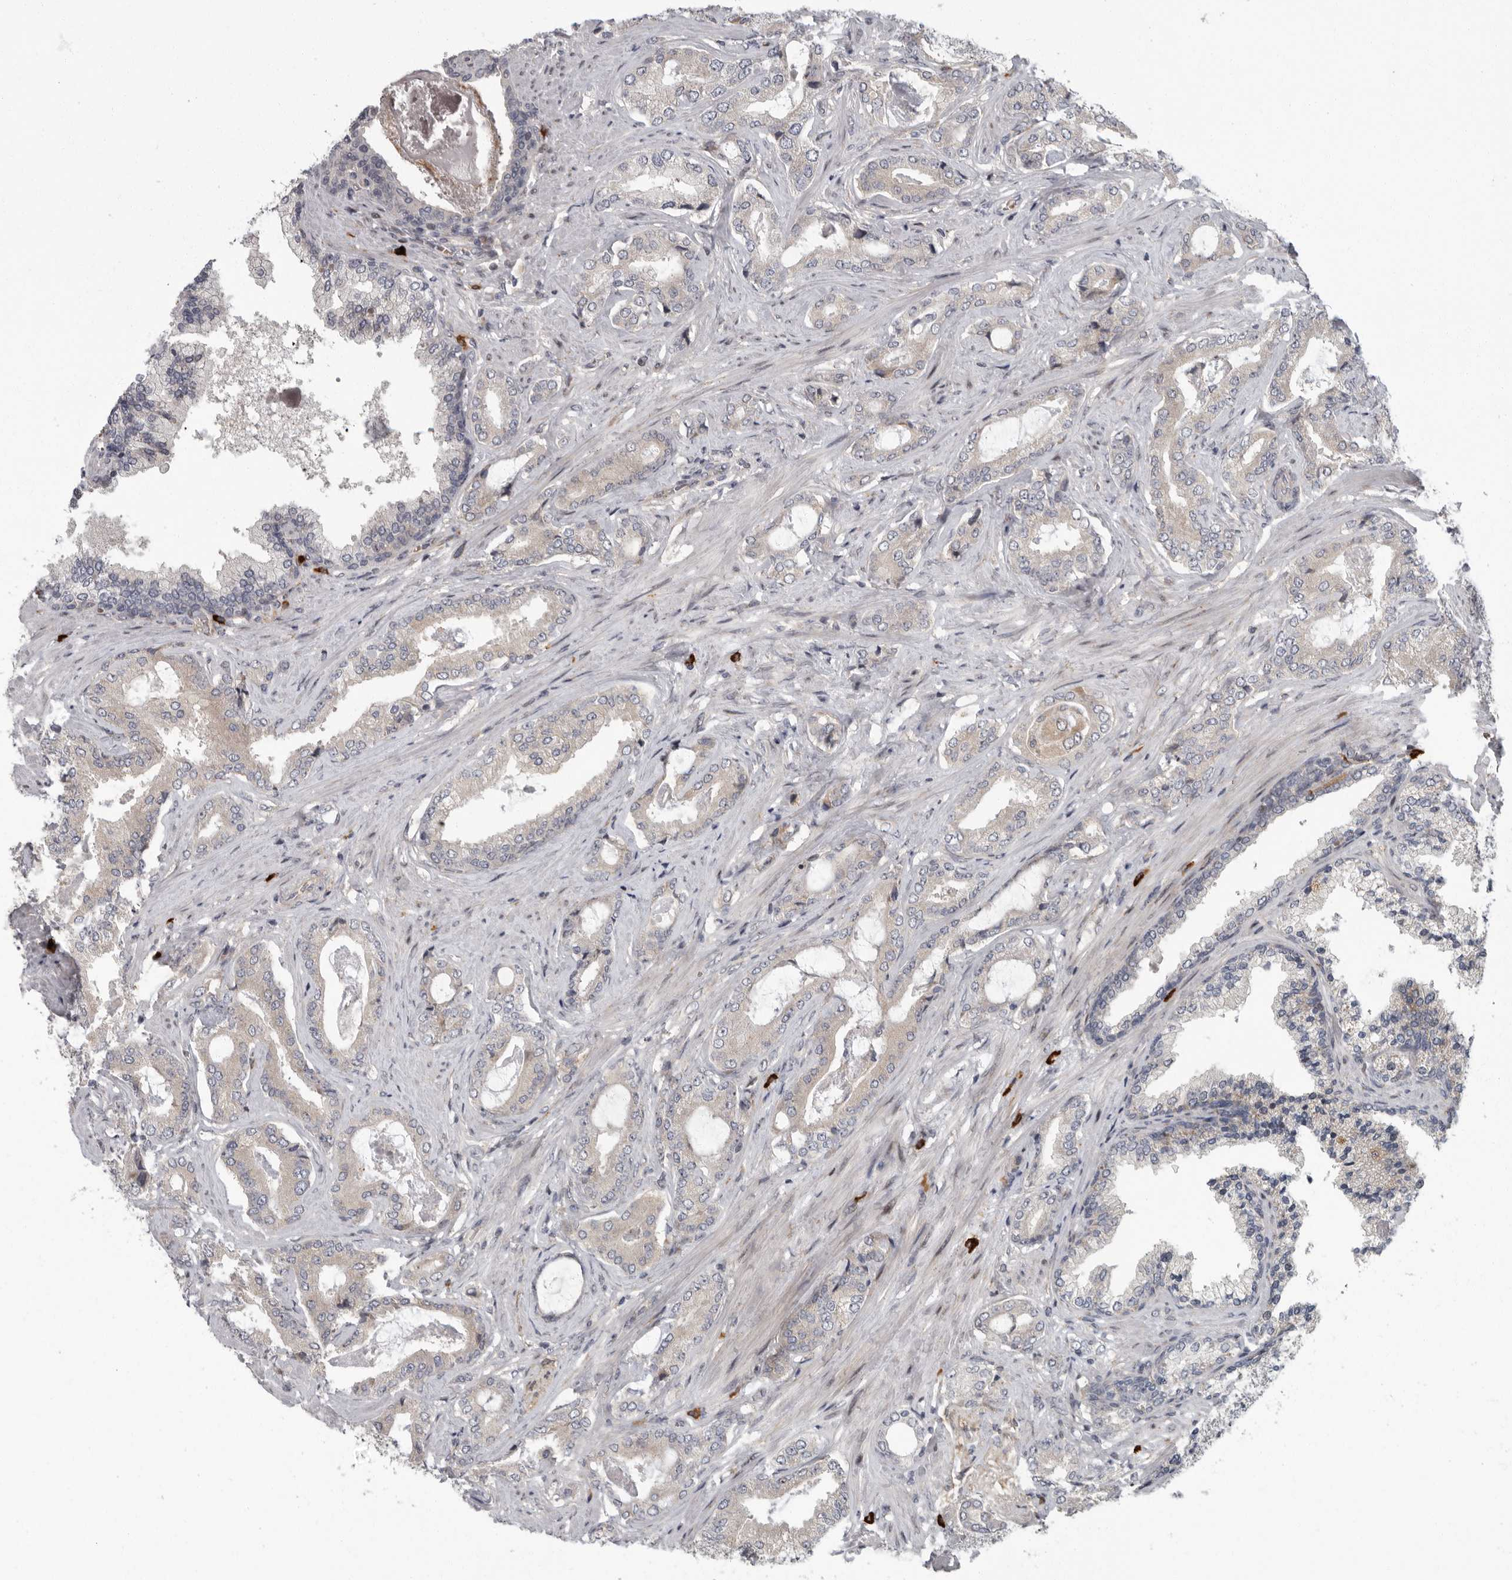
{"staining": {"intensity": "negative", "quantity": "none", "location": "none"}, "tissue": "prostate cancer", "cell_type": "Tumor cells", "image_type": "cancer", "snomed": [{"axis": "morphology", "description": "Adenocarcinoma, Low grade"}, {"axis": "topography", "description": "Prostate"}], "caption": "This micrograph is of adenocarcinoma (low-grade) (prostate) stained with immunohistochemistry (IHC) to label a protein in brown with the nuclei are counter-stained blue. There is no staining in tumor cells.", "gene": "PDCD11", "patient": {"sex": "male", "age": 71}}